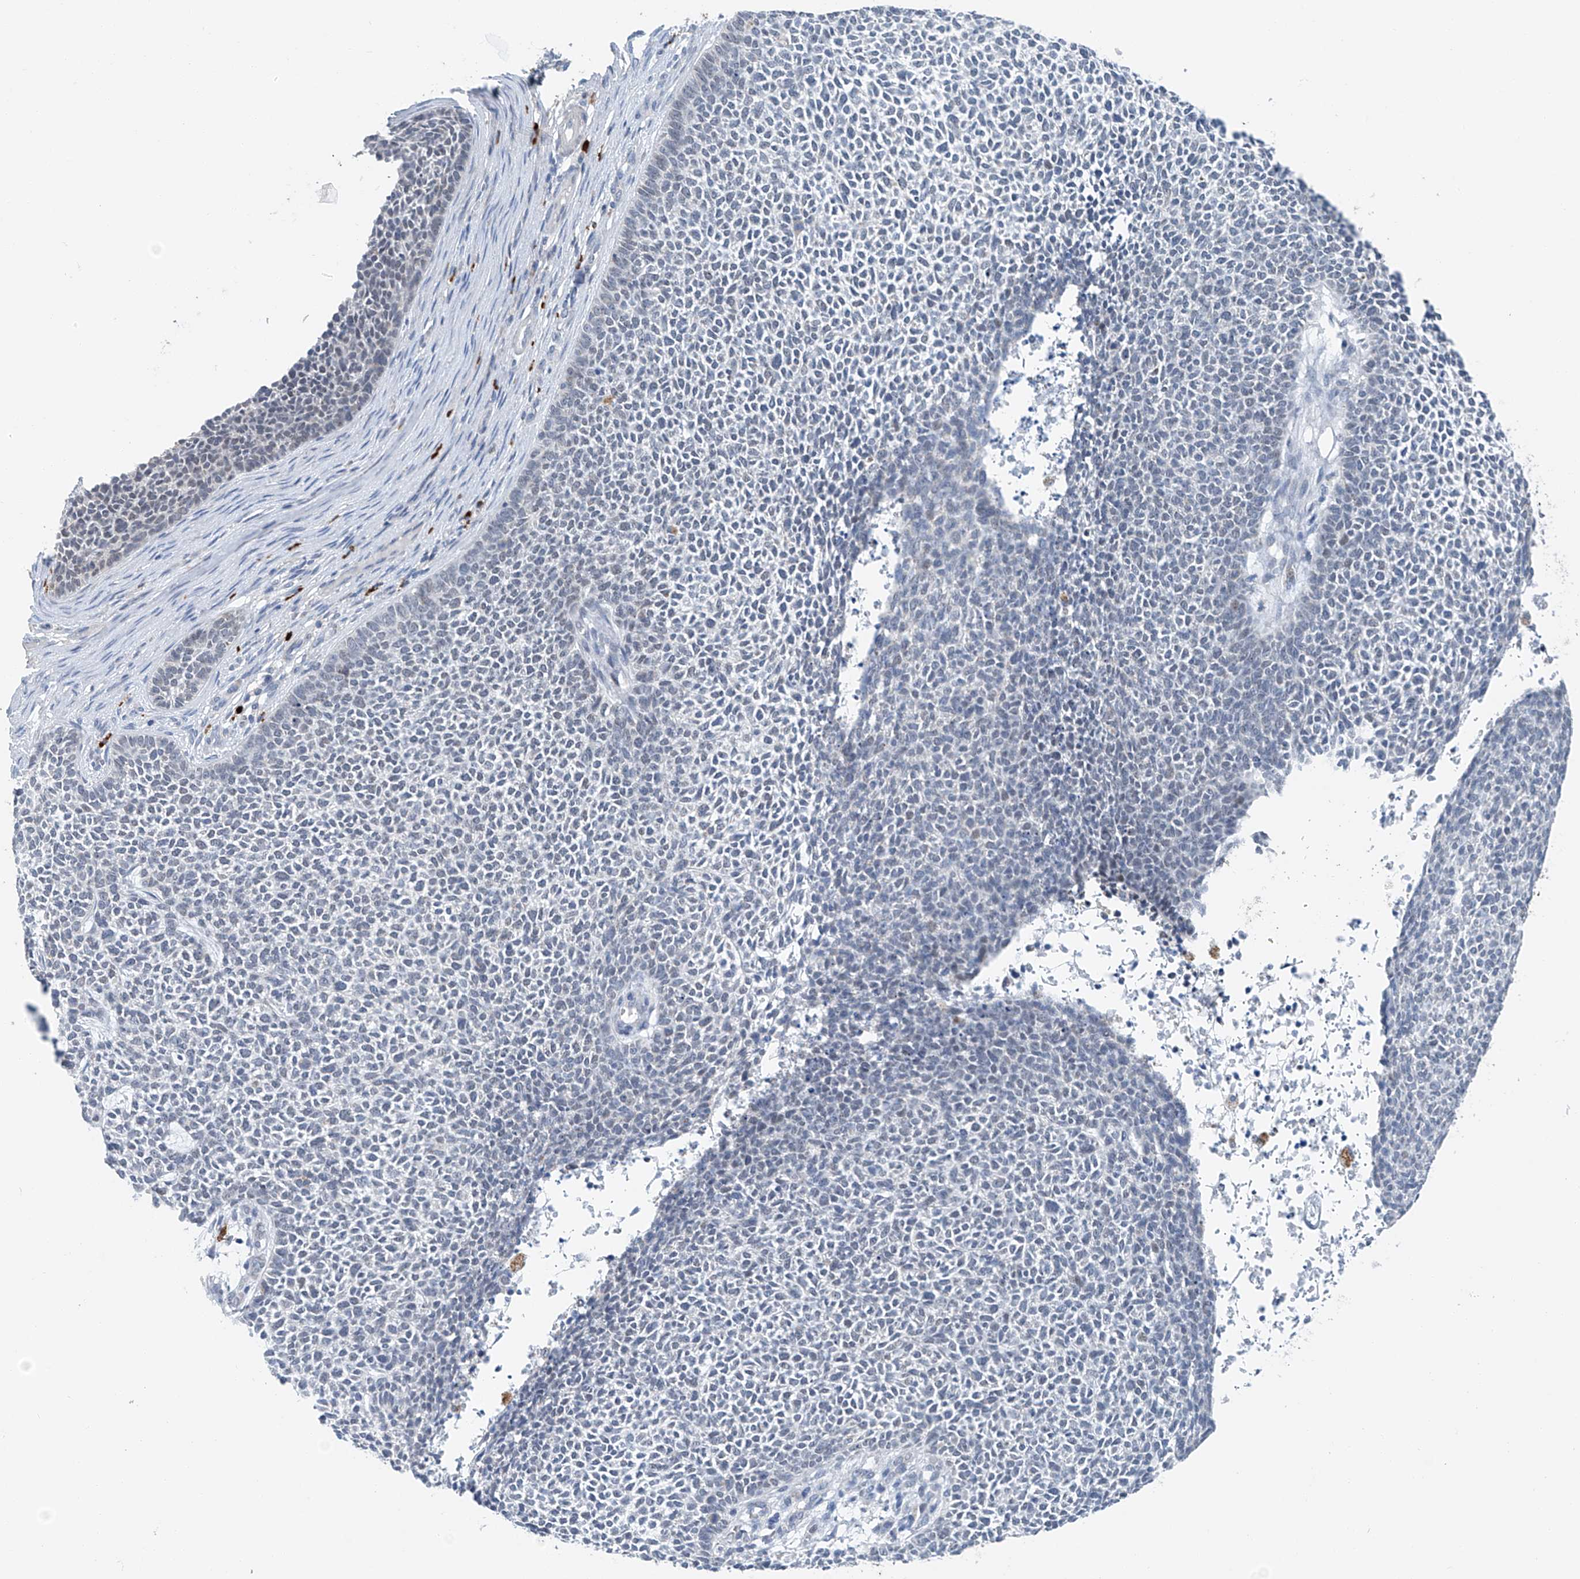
{"staining": {"intensity": "negative", "quantity": "none", "location": "none"}, "tissue": "skin cancer", "cell_type": "Tumor cells", "image_type": "cancer", "snomed": [{"axis": "morphology", "description": "Basal cell carcinoma"}, {"axis": "topography", "description": "Skin"}], "caption": "This is a photomicrograph of immunohistochemistry staining of skin cancer (basal cell carcinoma), which shows no positivity in tumor cells. Nuclei are stained in blue.", "gene": "KLF15", "patient": {"sex": "female", "age": 84}}